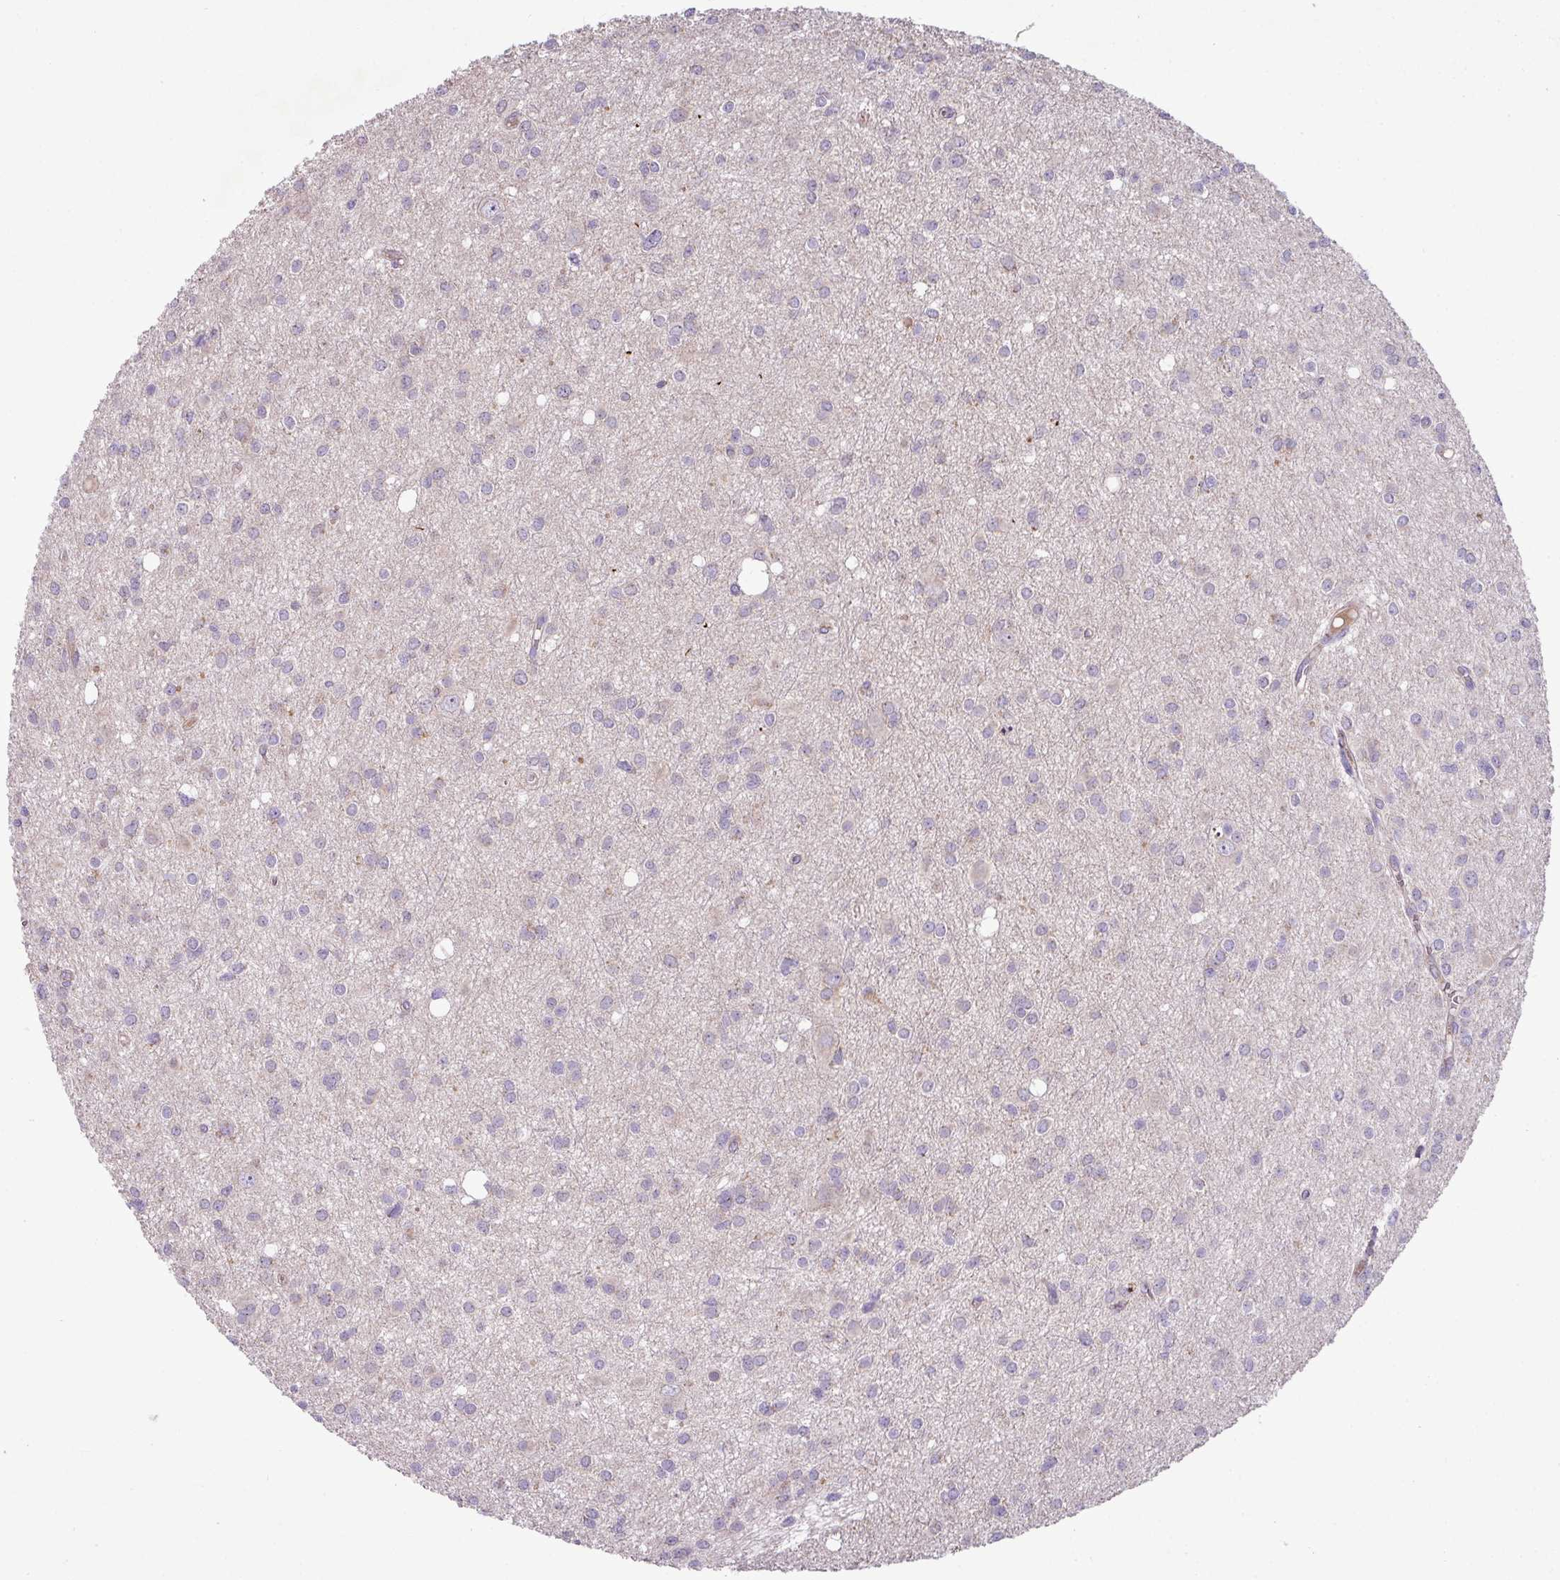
{"staining": {"intensity": "negative", "quantity": "none", "location": "none"}, "tissue": "glioma", "cell_type": "Tumor cells", "image_type": "cancer", "snomed": [{"axis": "morphology", "description": "Glioma, malignant, High grade"}, {"axis": "topography", "description": "Brain"}], "caption": "Image shows no protein staining in tumor cells of malignant glioma (high-grade) tissue.", "gene": "LRRC9", "patient": {"sex": "male", "age": 23}}